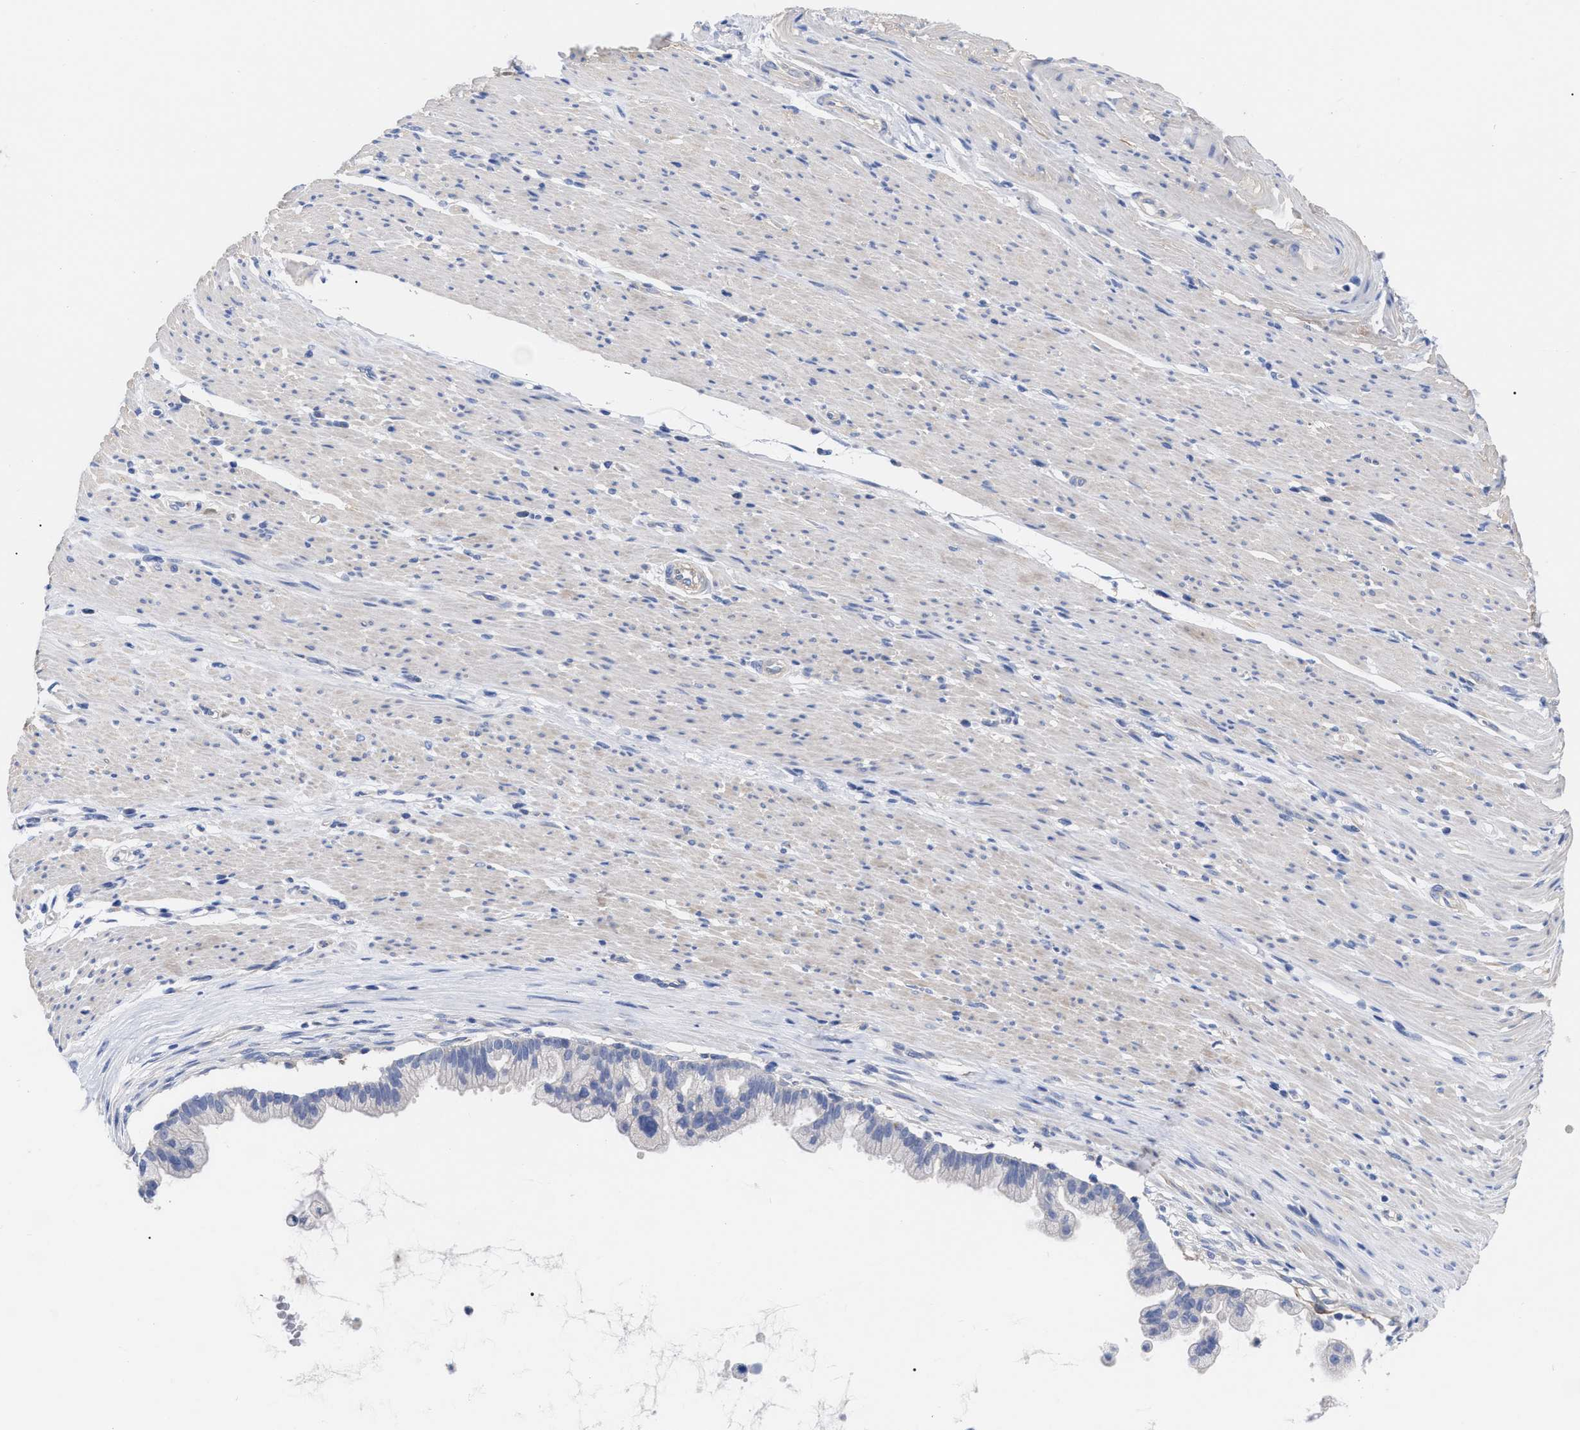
{"staining": {"intensity": "negative", "quantity": "none", "location": "none"}, "tissue": "pancreatic cancer", "cell_type": "Tumor cells", "image_type": "cancer", "snomed": [{"axis": "morphology", "description": "Adenocarcinoma, NOS"}, {"axis": "topography", "description": "Pancreas"}], "caption": "Human pancreatic cancer stained for a protein using immunohistochemistry (IHC) exhibits no staining in tumor cells.", "gene": "IRAG2", "patient": {"sex": "male", "age": 69}}